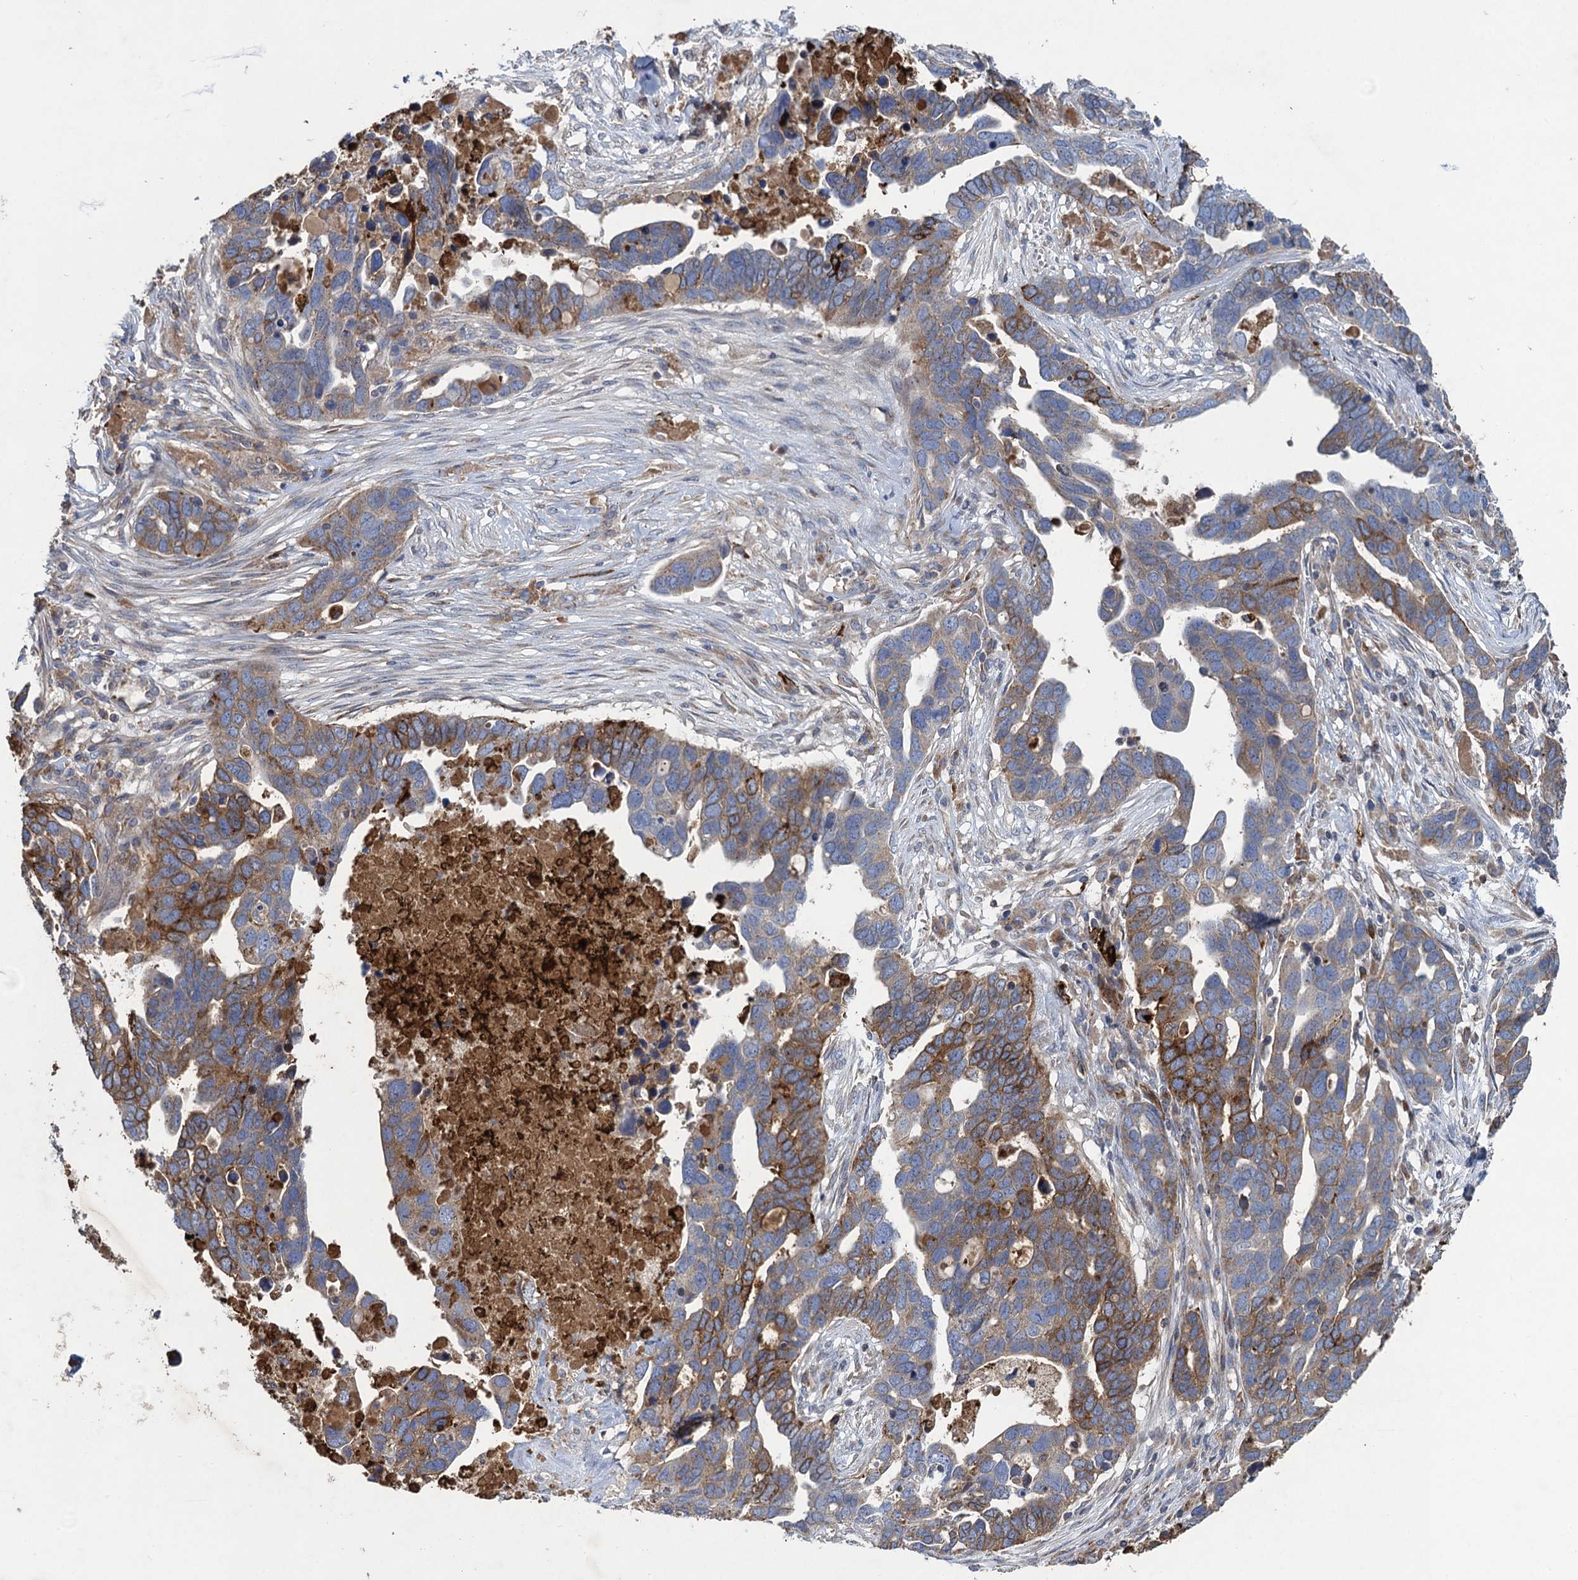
{"staining": {"intensity": "moderate", "quantity": "<25%", "location": "cytoplasmic/membranous"}, "tissue": "ovarian cancer", "cell_type": "Tumor cells", "image_type": "cancer", "snomed": [{"axis": "morphology", "description": "Cystadenocarcinoma, serous, NOS"}, {"axis": "topography", "description": "Ovary"}], "caption": "An immunohistochemistry (IHC) image of tumor tissue is shown. Protein staining in brown highlights moderate cytoplasmic/membranous positivity in ovarian serous cystadenocarcinoma within tumor cells.", "gene": "TXNDC11", "patient": {"sex": "female", "age": 54}}